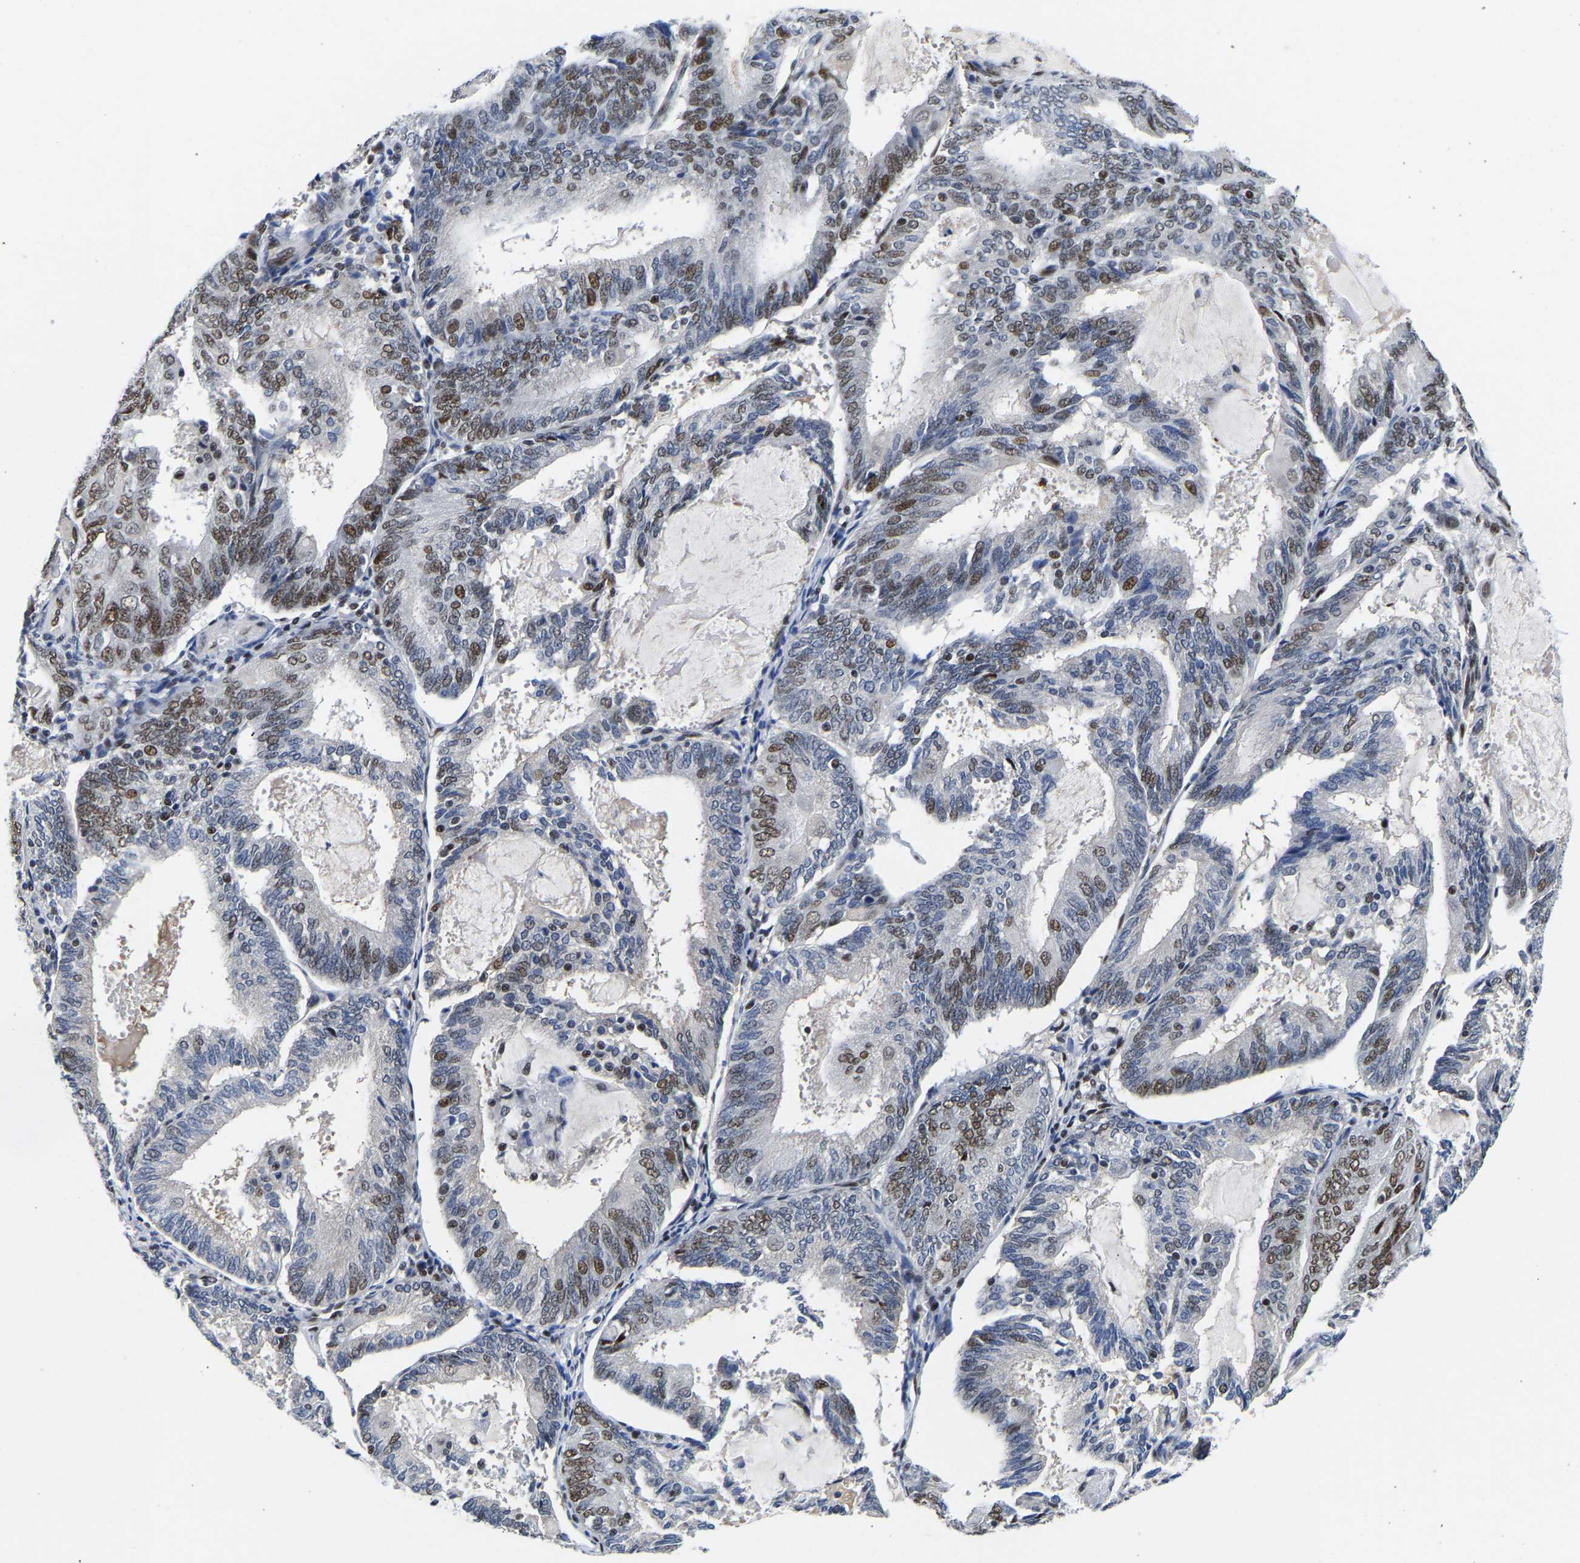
{"staining": {"intensity": "moderate", "quantity": "25%-75%", "location": "nuclear"}, "tissue": "endometrial cancer", "cell_type": "Tumor cells", "image_type": "cancer", "snomed": [{"axis": "morphology", "description": "Adenocarcinoma, NOS"}, {"axis": "topography", "description": "Endometrium"}], "caption": "Human endometrial cancer (adenocarcinoma) stained with a protein marker displays moderate staining in tumor cells.", "gene": "PTRHD1", "patient": {"sex": "female", "age": 81}}